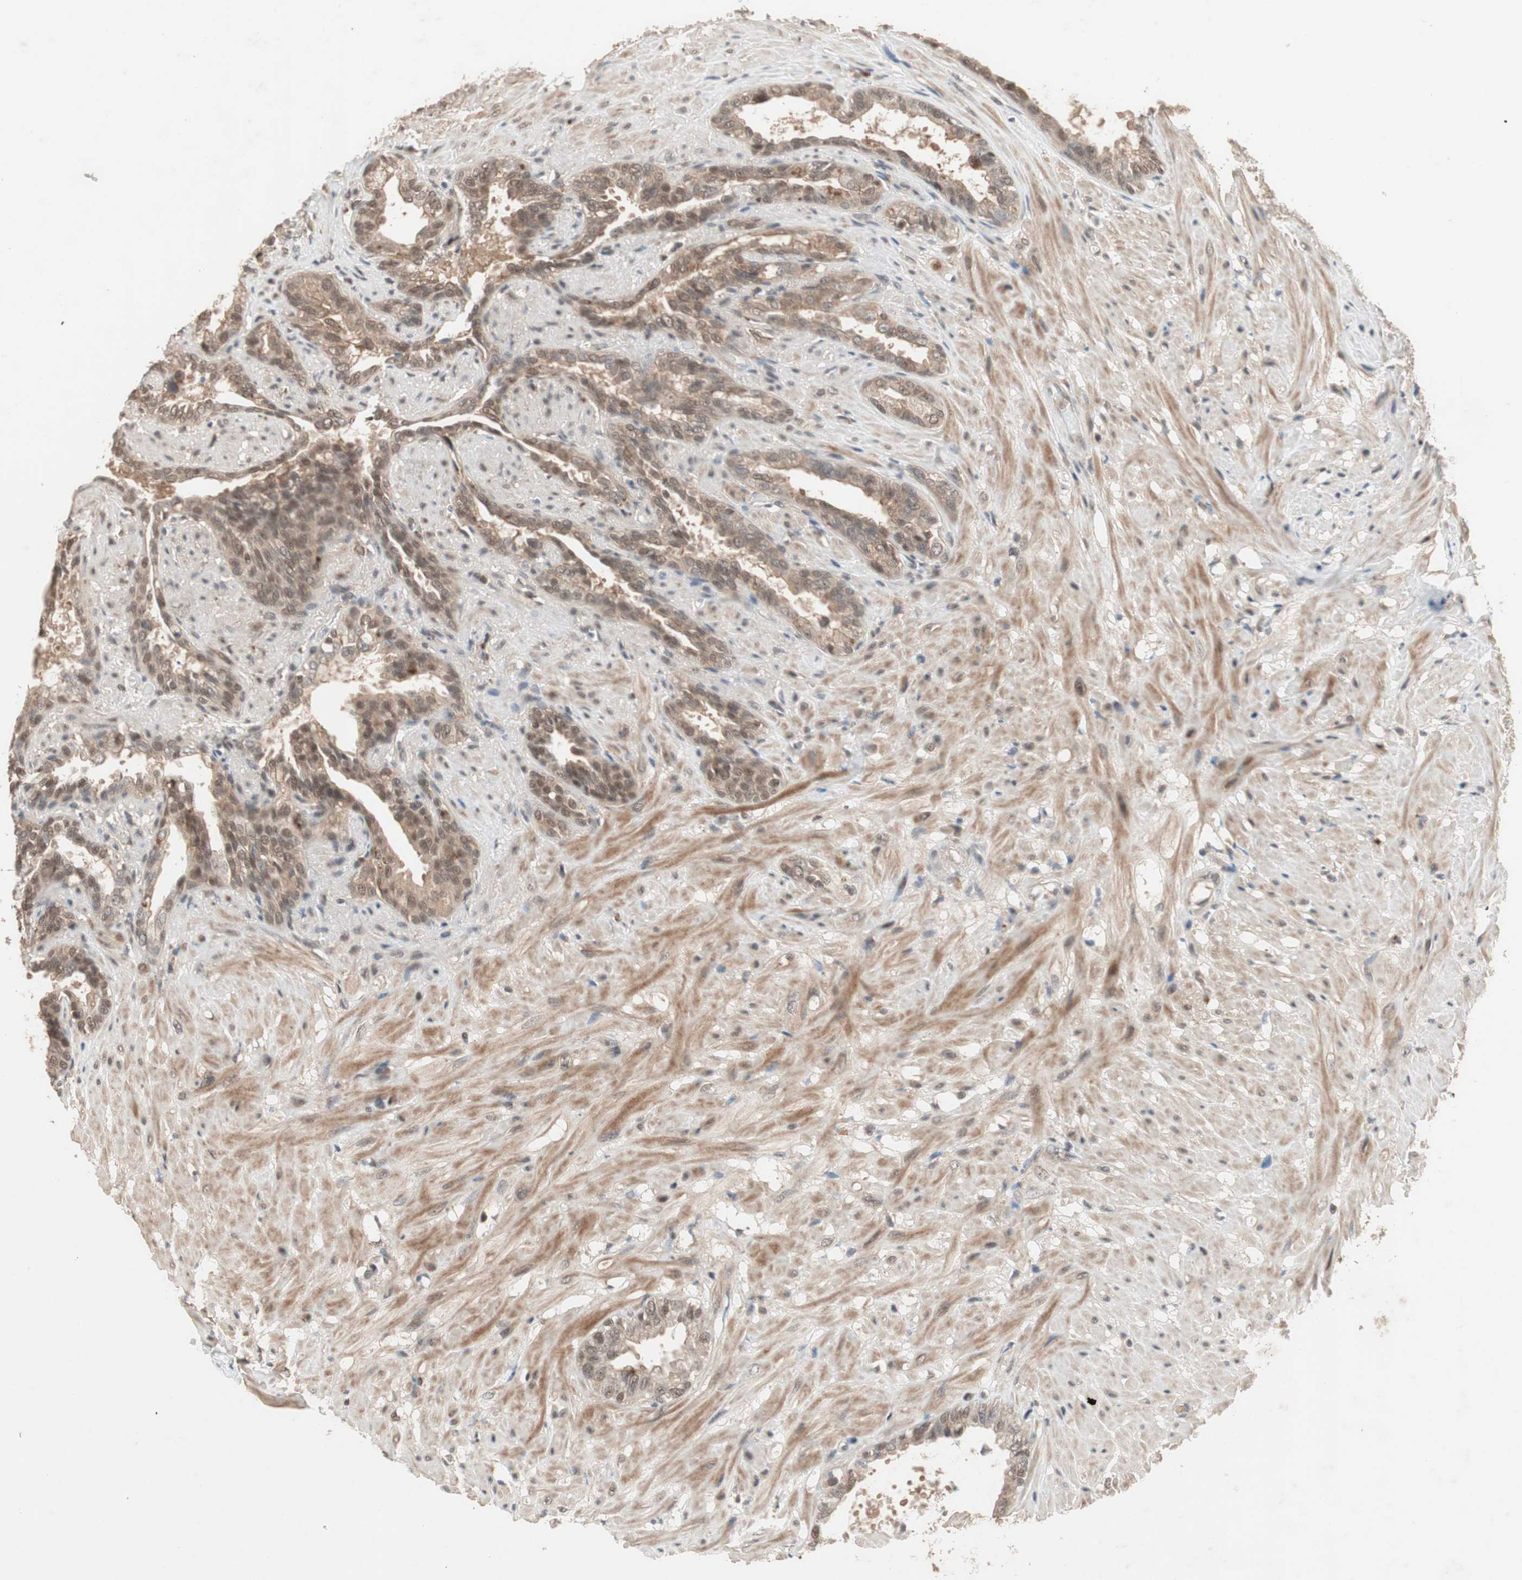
{"staining": {"intensity": "moderate", "quantity": ">75%", "location": "cytoplasmic/membranous,nuclear"}, "tissue": "seminal vesicle", "cell_type": "Glandular cells", "image_type": "normal", "snomed": [{"axis": "morphology", "description": "Normal tissue, NOS"}, {"axis": "topography", "description": "Seminal veicle"}], "caption": "Moderate cytoplasmic/membranous,nuclear expression is present in approximately >75% of glandular cells in normal seminal vesicle.", "gene": "GART", "patient": {"sex": "male", "age": 61}}